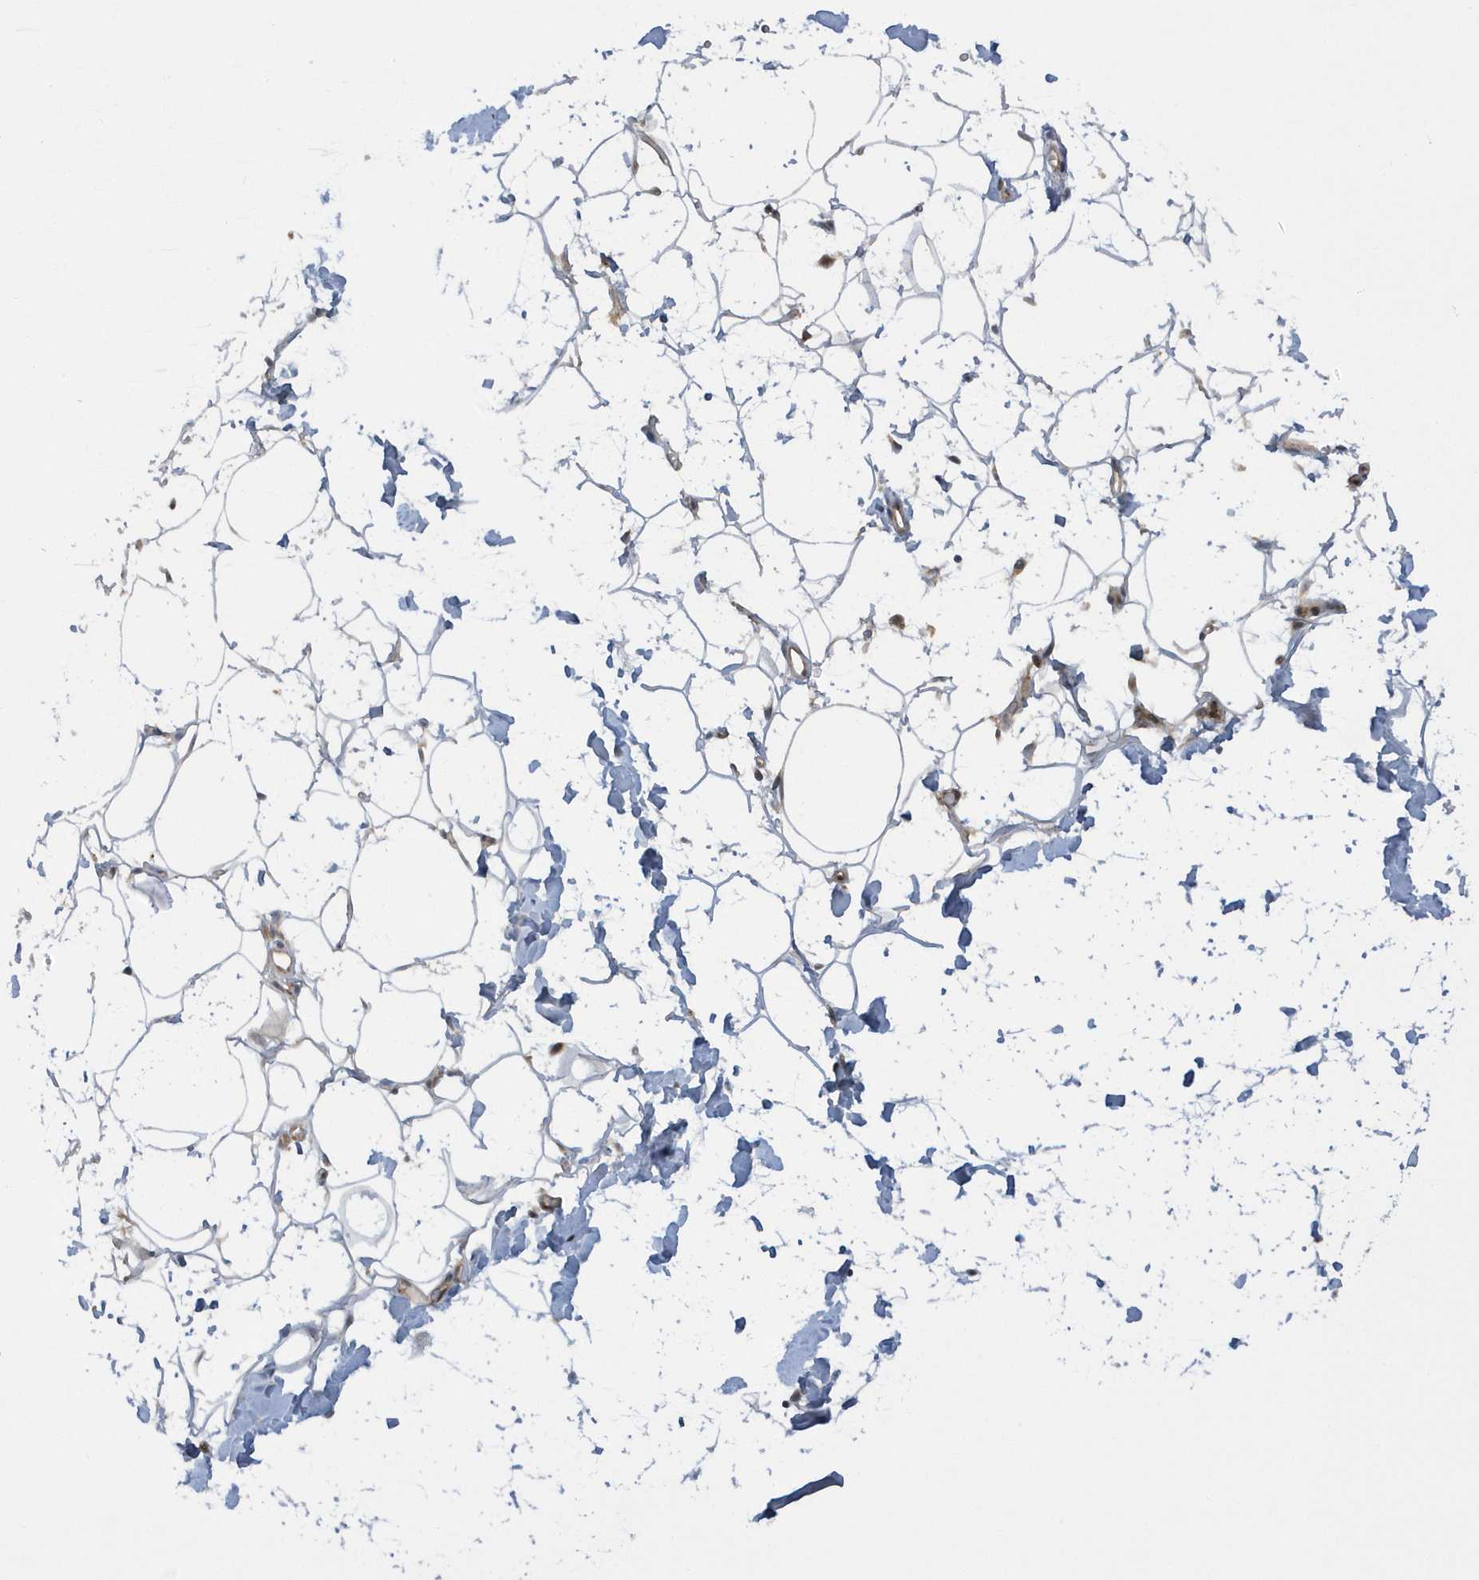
{"staining": {"intensity": "negative", "quantity": "none", "location": "none"}, "tissue": "adipose tissue", "cell_type": "Adipocytes", "image_type": "normal", "snomed": [{"axis": "morphology", "description": "Normal tissue, NOS"}, {"axis": "topography", "description": "Breast"}], "caption": "Immunohistochemistry of unremarkable adipose tissue displays no staining in adipocytes. (Stains: DAB IHC with hematoxylin counter stain, Microscopy: brightfield microscopy at high magnification).", "gene": "ATG4A", "patient": {"sex": "female", "age": 26}}